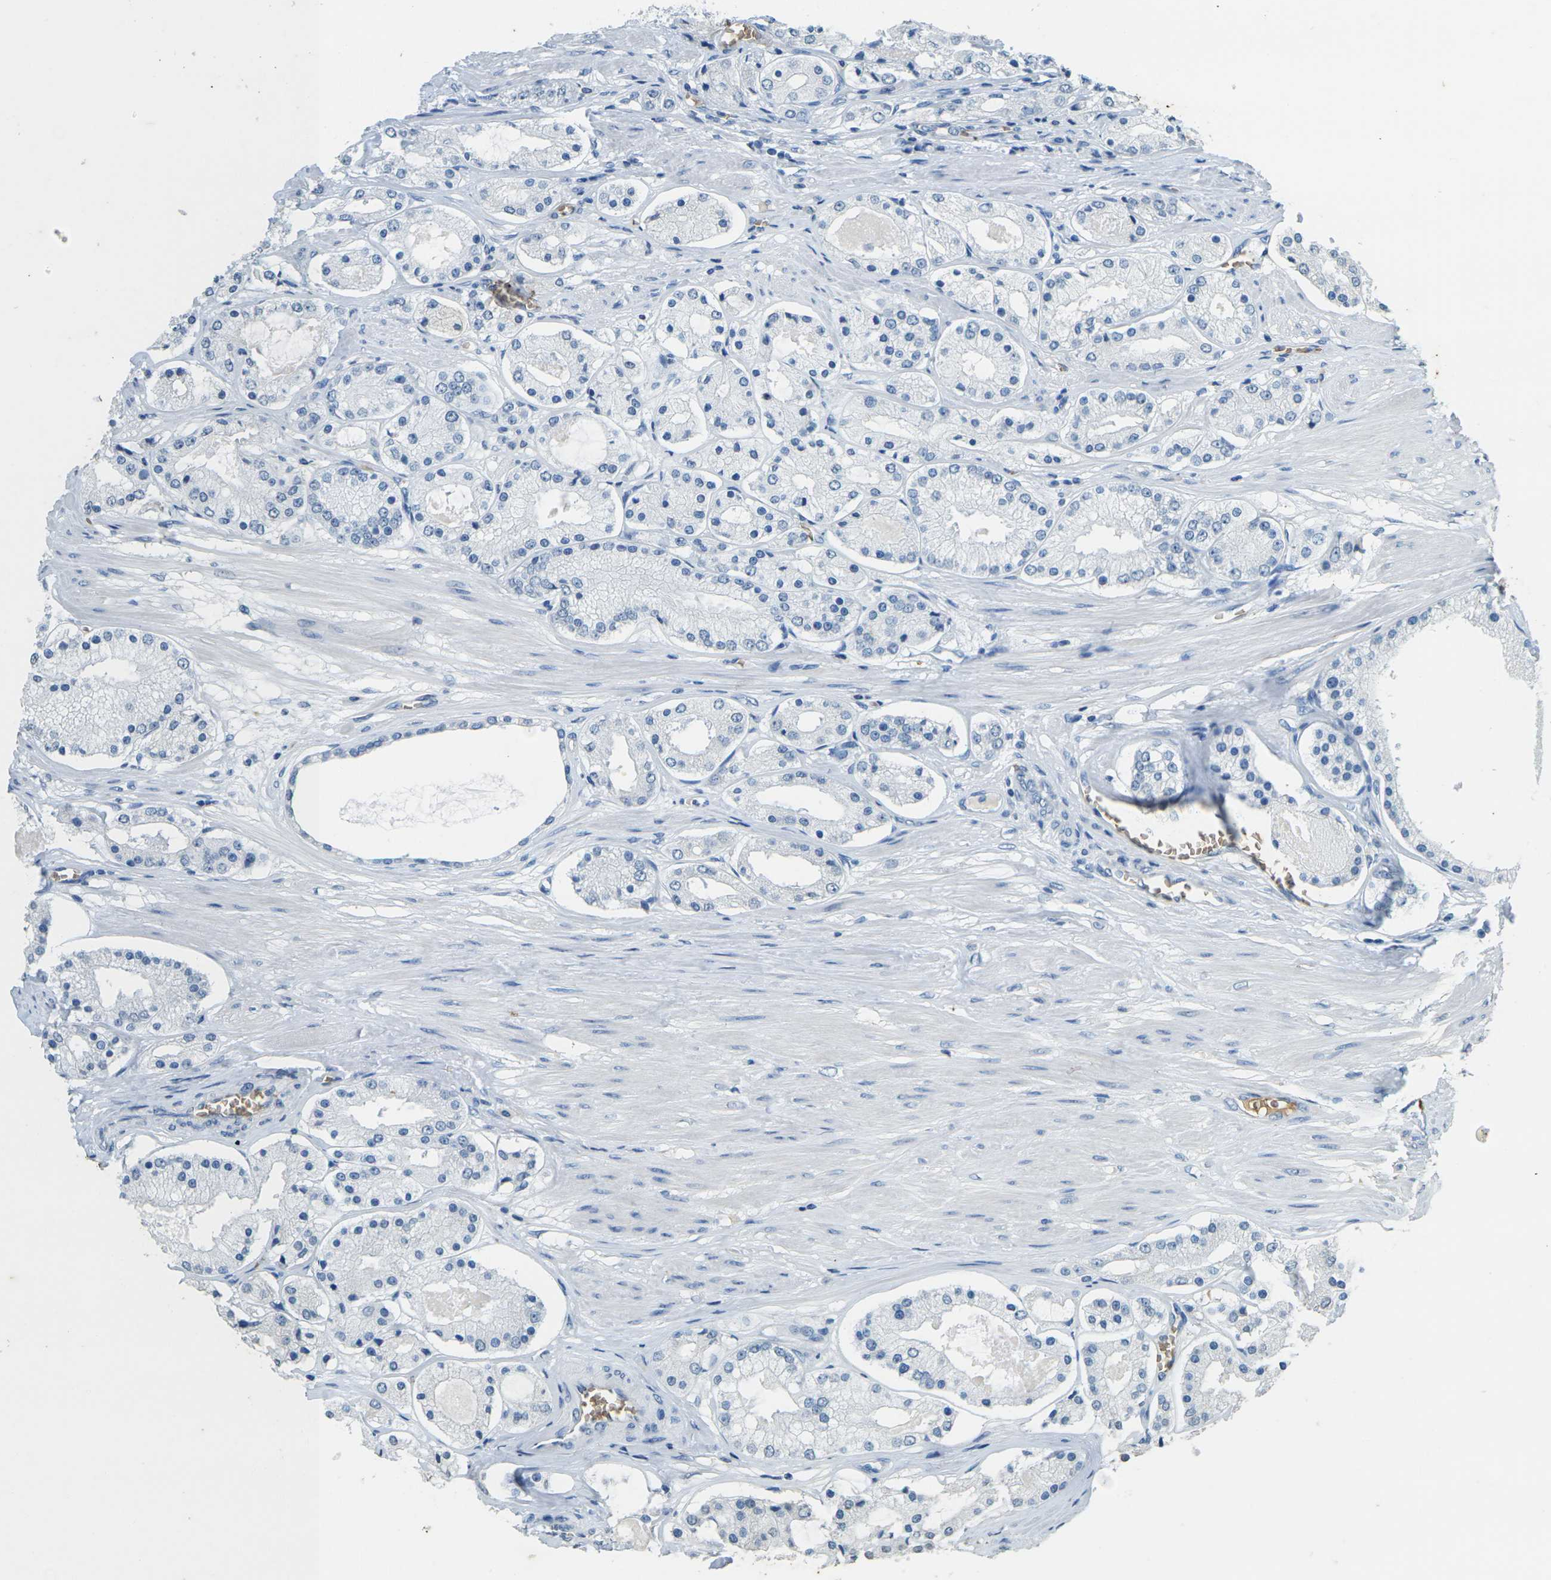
{"staining": {"intensity": "negative", "quantity": "none", "location": "none"}, "tissue": "prostate cancer", "cell_type": "Tumor cells", "image_type": "cancer", "snomed": [{"axis": "morphology", "description": "Adenocarcinoma, High grade"}, {"axis": "topography", "description": "Prostate"}], "caption": "This is an IHC histopathology image of prostate cancer. There is no staining in tumor cells.", "gene": "HBB", "patient": {"sex": "male", "age": 66}}